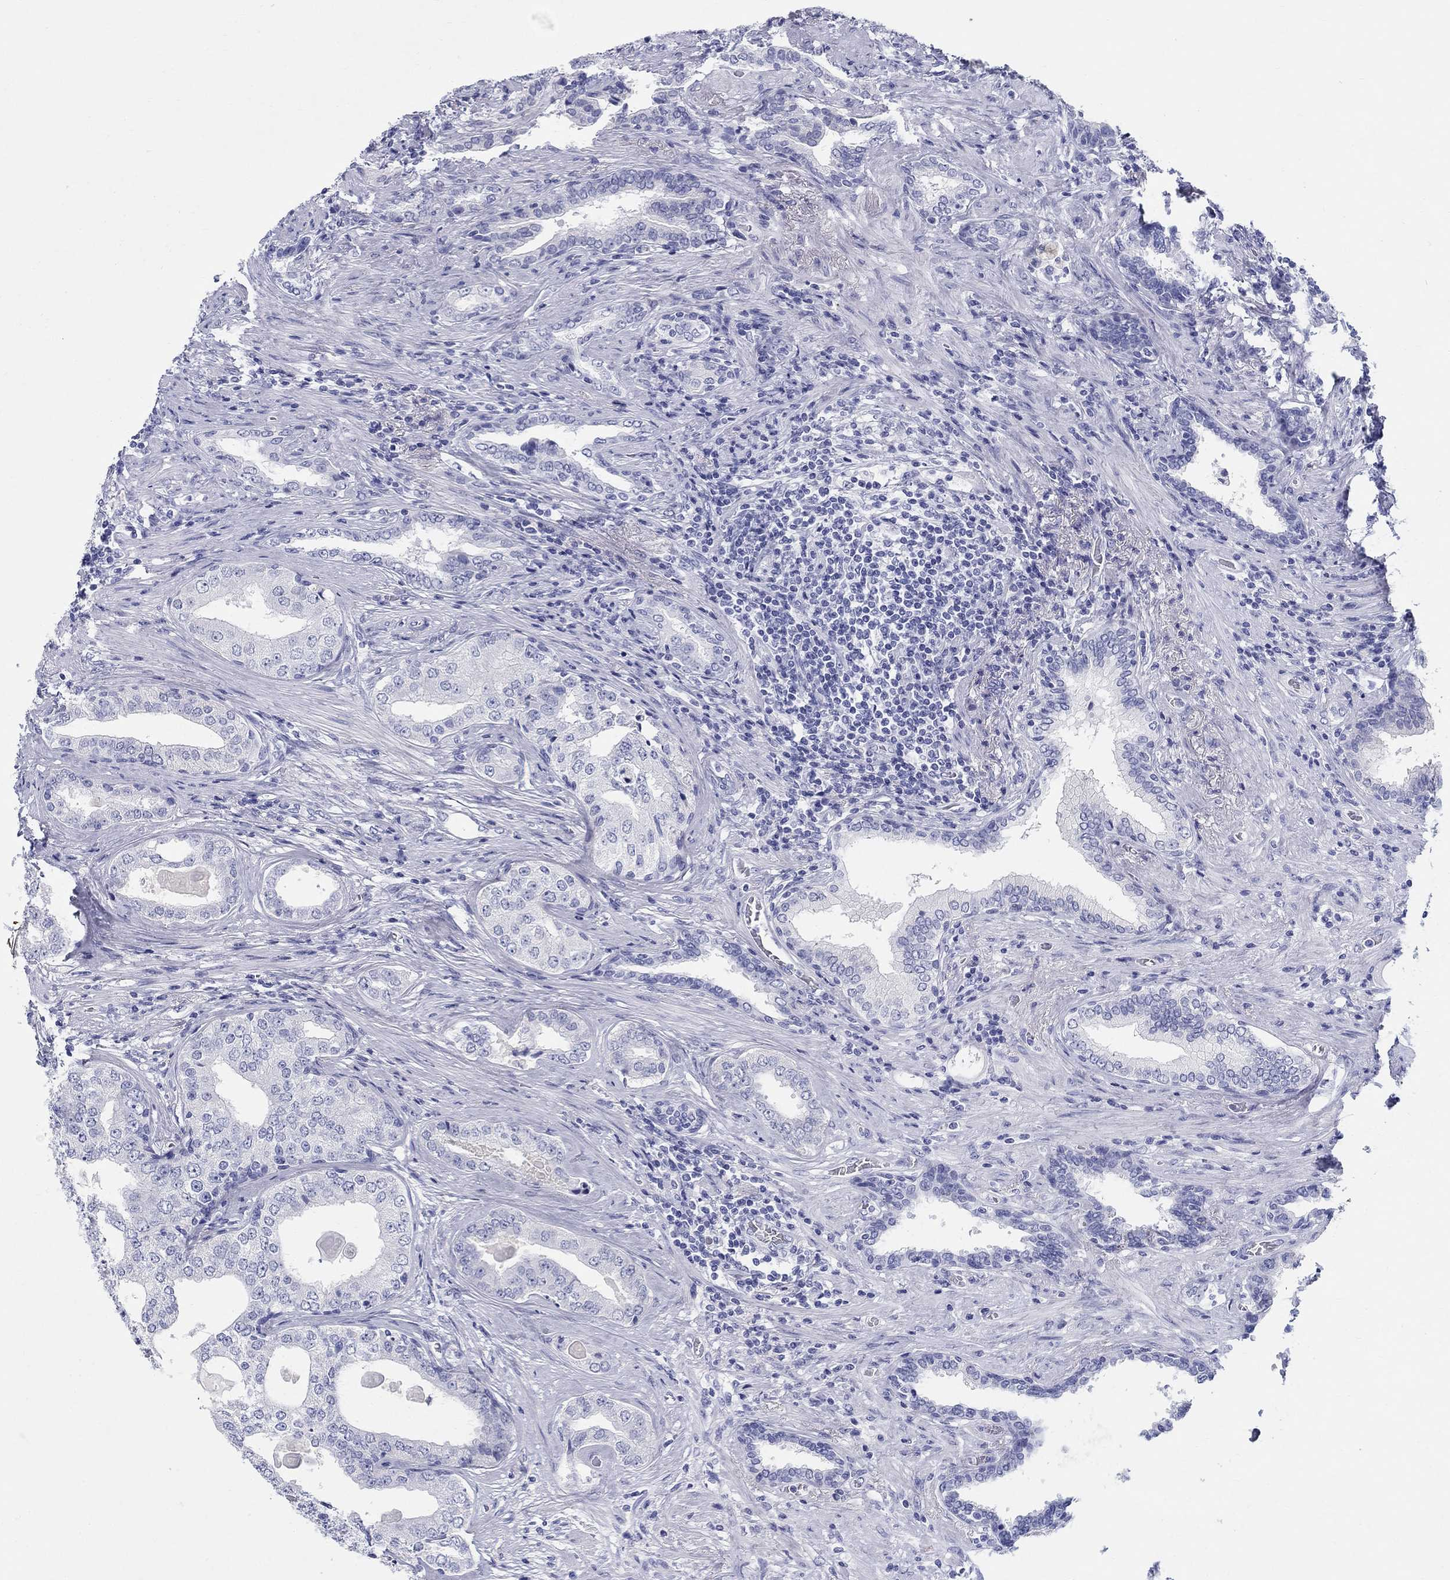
{"staining": {"intensity": "negative", "quantity": "none", "location": "none"}, "tissue": "prostate cancer", "cell_type": "Tumor cells", "image_type": "cancer", "snomed": [{"axis": "morphology", "description": "Adenocarcinoma, Low grade"}, {"axis": "topography", "description": "Prostate and seminal vesicle, NOS"}], "caption": "This is a micrograph of immunohistochemistry (IHC) staining of prostate cancer (adenocarcinoma (low-grade)), which shows no staining in tumor cells.", "gene": "LAMP5", "patient": {"sex": "male", "age": 61}}